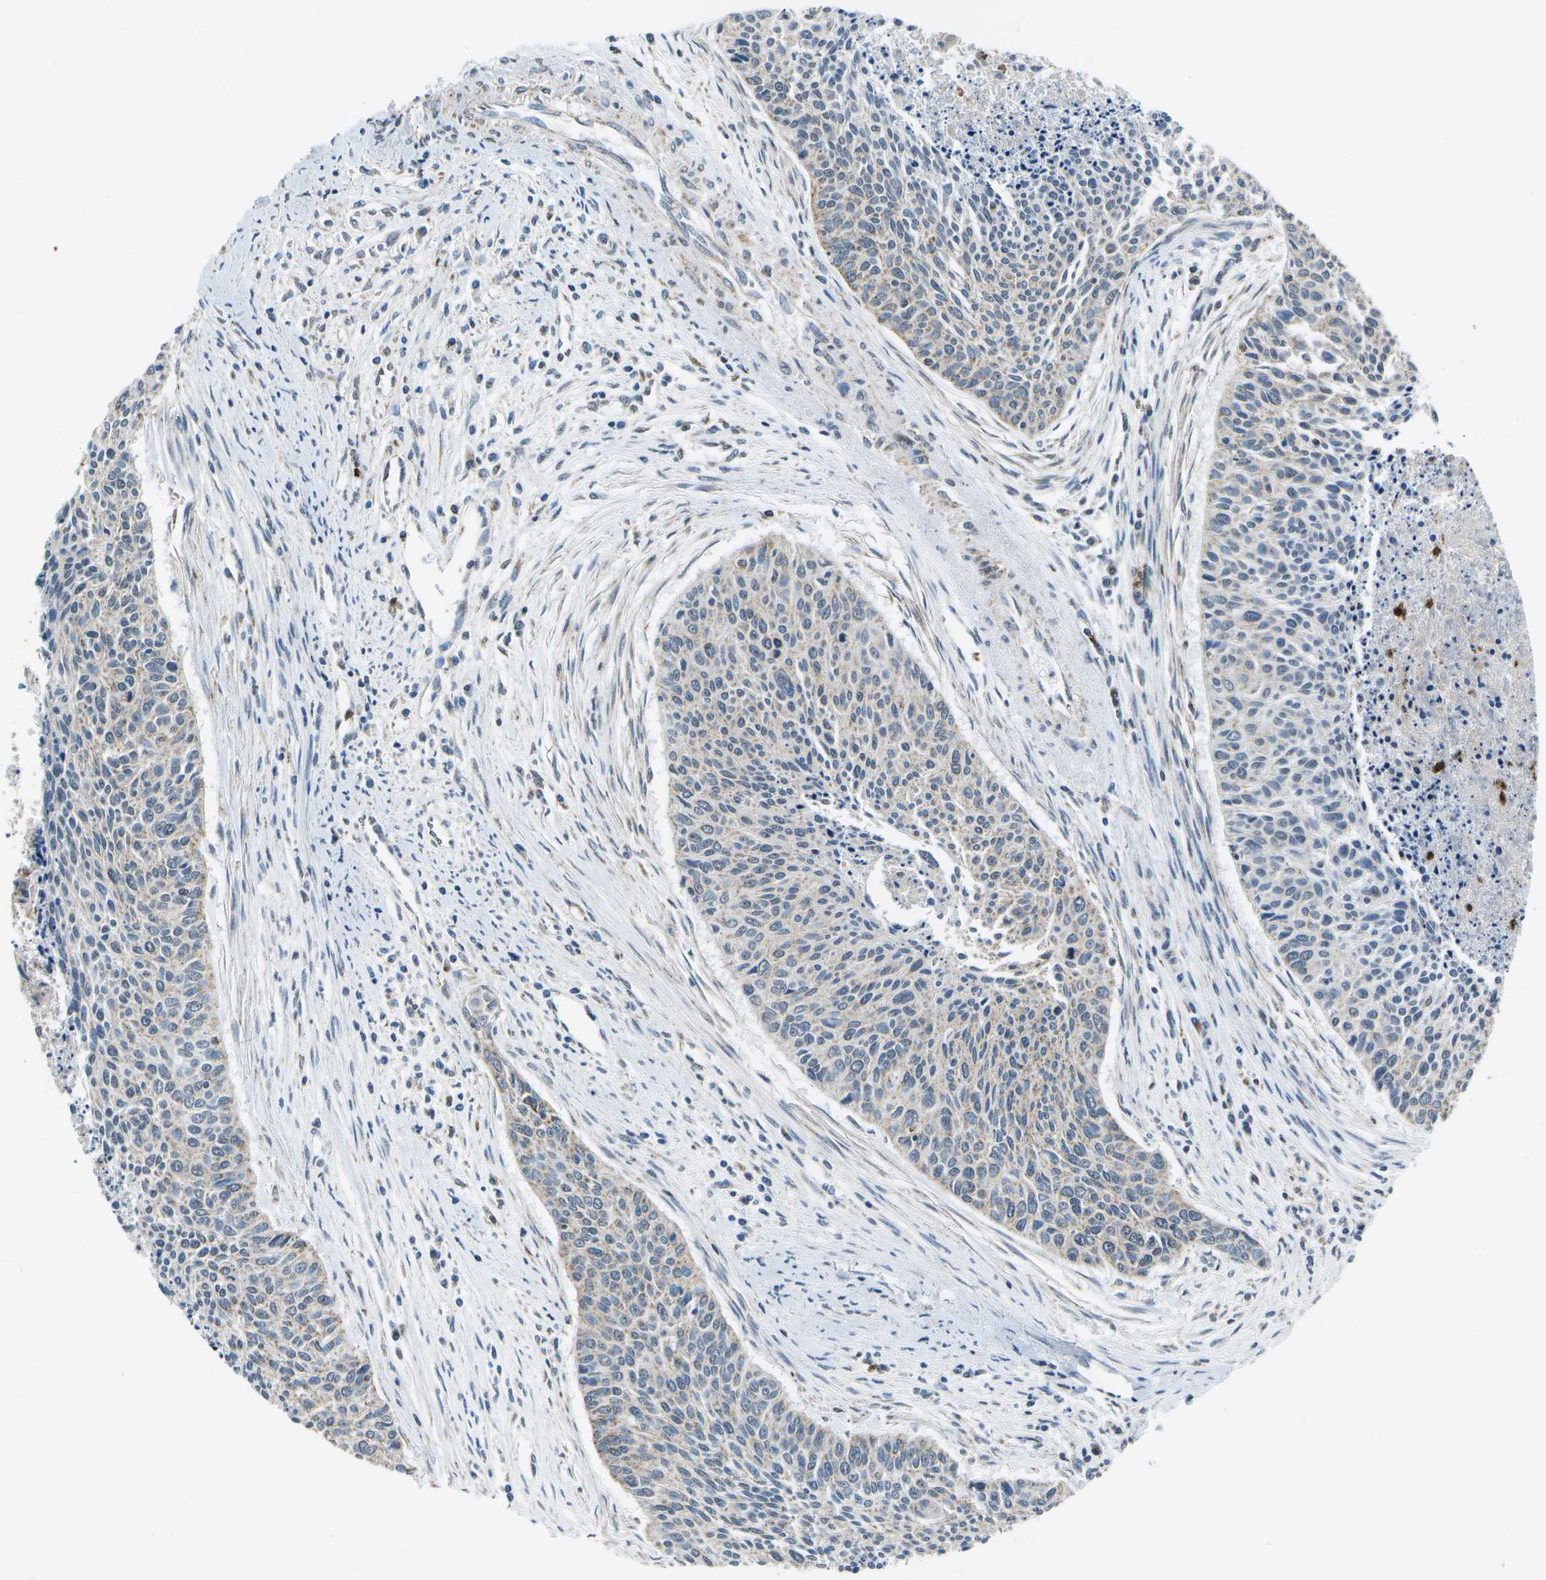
{"staining": {"intensity": "weak", "quantity": "<25%", "location": "cytoplasmic/membranous"}, "tissue": "cervical cancer", "cell_type": "Tumor cells", "image_type": "cancer", "snomed": [{"axis": "morphology", "description": "Squamous cell carcinoma, NOS"}, {"axis": "topography", "description": "Cervix"}], "caption": "Squamous cell carcinoma (cervical) was stained to show a protein in brown. There is no significant staining in tumor cells.", "gene": "GALNT15", "patient": {"sex": "female", "age": 55}}